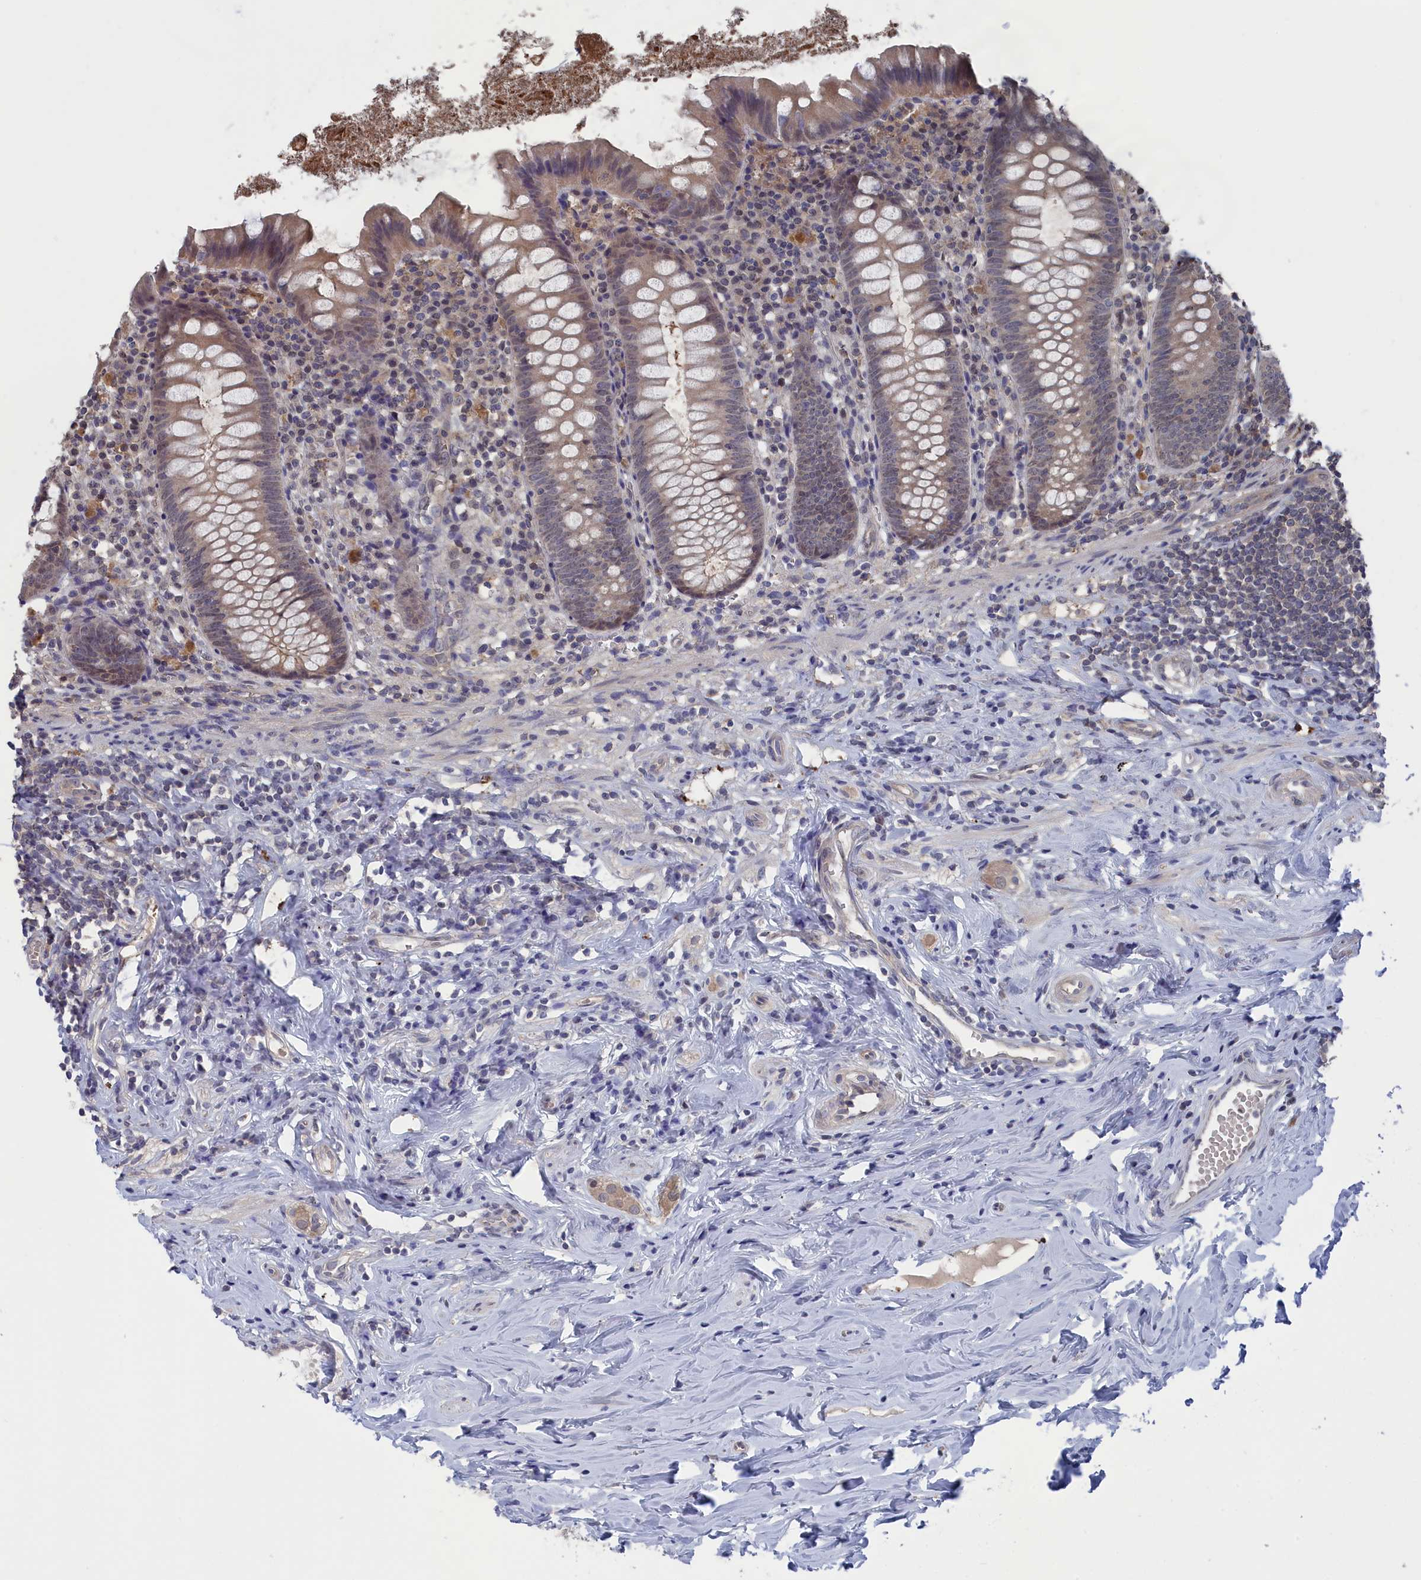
{"staining": {"intensity": "weak", "quantity": "25%-75%", "location": "cytoplasmic/membranous,nuclear"}, "tissue": "appendix", "cell_type": "Glandular cells", "image_type": "normal", "snomed": [{"axis": "morphology", "description": "Normal tissue, NOS"}, {"axis": "topography", "description": "Appendix"}], "caption": "Protein expression analysis of unremarkable human appendix reveals weak cytoplasmic/membranous,nuclear expression in approximately 25%-75% of glandular cells.", "gene": "NUTF2", "patient": {"sex": "female", "age": 51}}